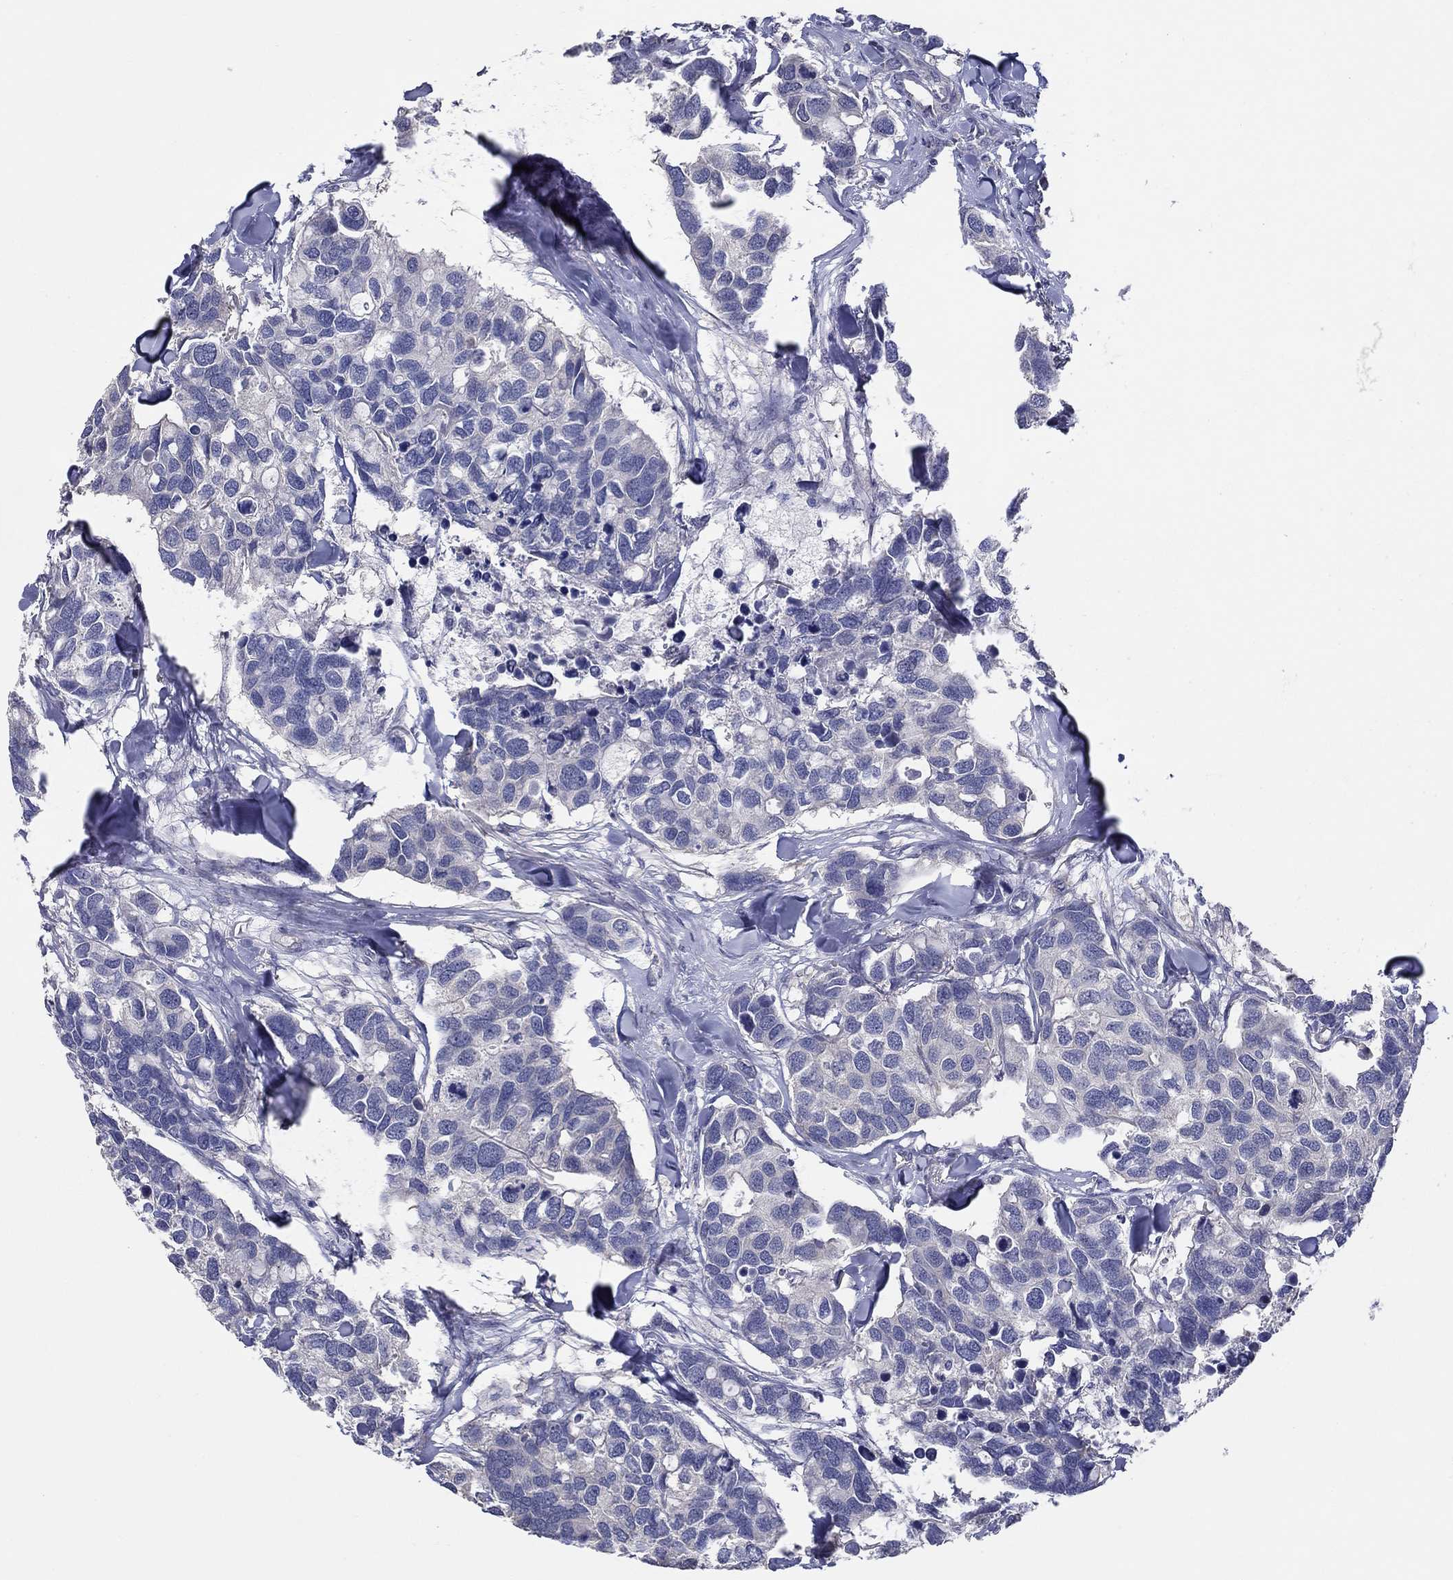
{"staining": {"intensity": "negative", "quantity": "none", "location": "none"}, "tissue": "breast cancer", "cell_type": "Tumor cells", "image_type": "cancer", "snomed": [{"axis": "morphology", "description": "Duct carcinoma"}, {"axis": "topography", "description": "Breast"}], "caption": "The micrograph reveals no staining of tumor cells in breast cancer.", "gene": "DOCK3", "patient": {"sex": "female", "age": 83}}